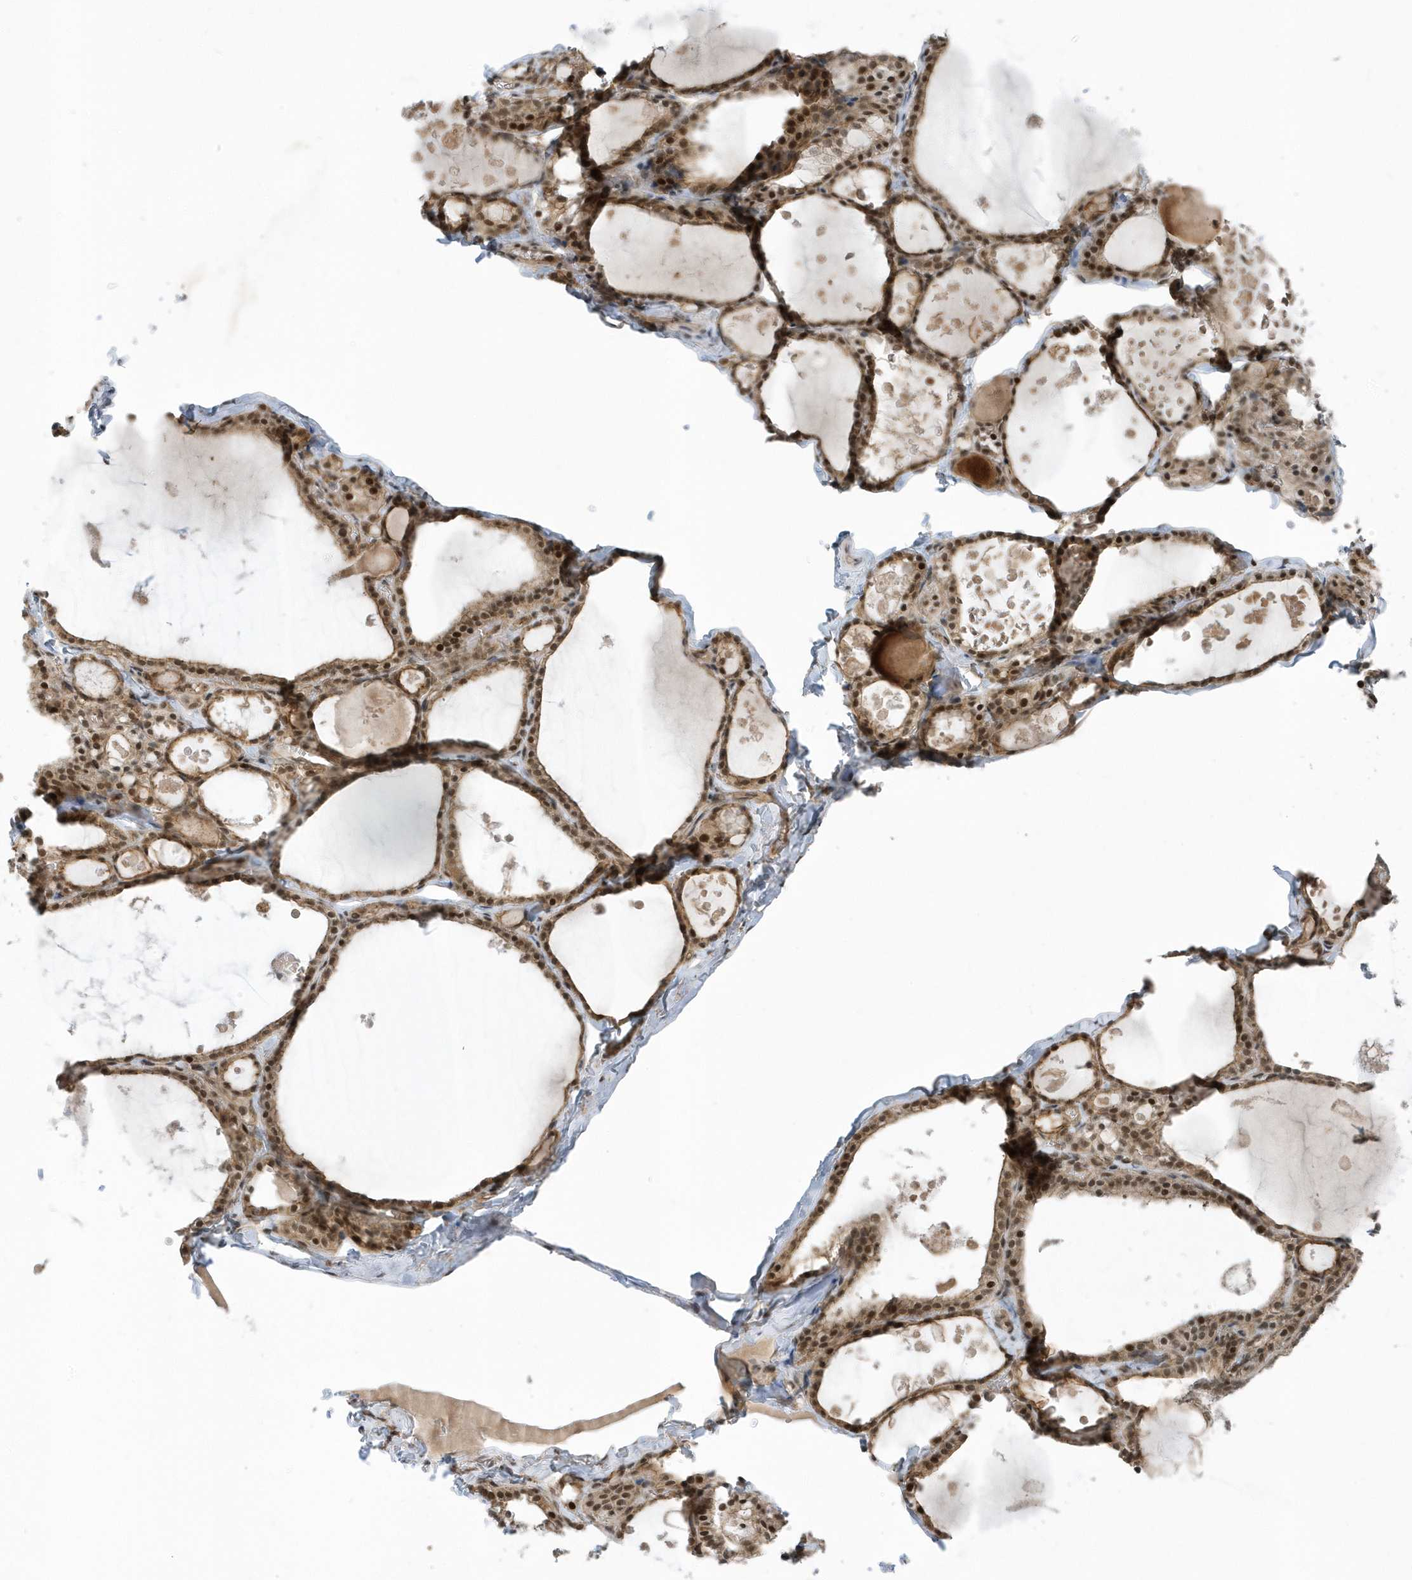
{"staining": {"intensity": "moderate", "quantity": ">75%", "location": "cytoplasmic/membranous,nuclear"}, "tissue": "thyroid gland", "cell_type": "Glandular cells", "image_type": "normal", "snomed": [{"axis": "morphology", "description": "Normal tissue, NOS"}, {"axis": "topography", "description": "Thyroid gland"}], "caption": "Thyroid gland stained for a protein displays moderate cytoplasmic/membranous,nuclear positivity in glandular cells. The staining is performed using DAB (3,3'-diaminobenzidine) brown chromogen to label protein expression. The nuclei are counter-stained blue using hematoxylin.", "gene": "USP53", "patient": {"sex": "male", "age": 56}}